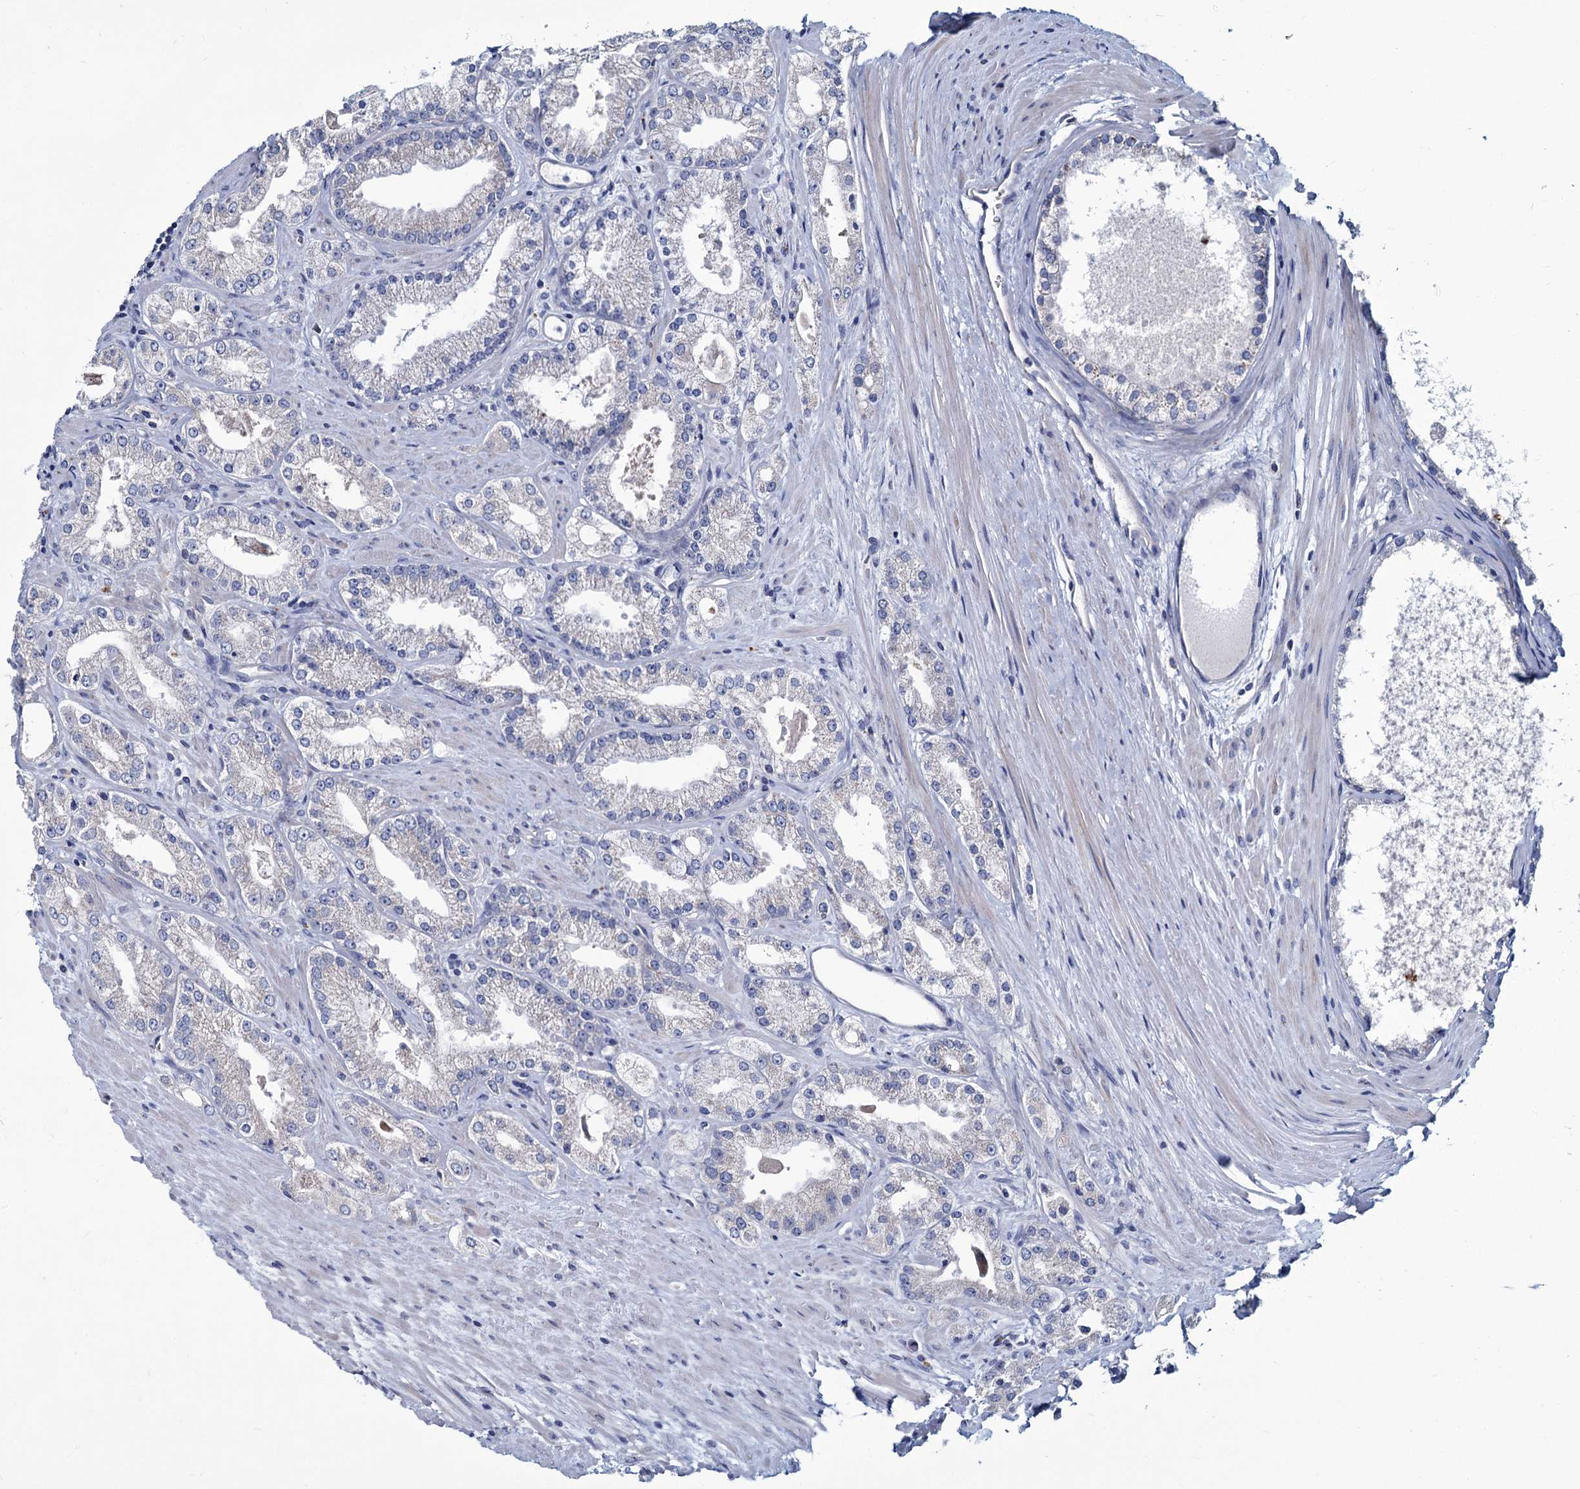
{"staining": {"intensity": "negative", "quantity": "none", "location": "none"}, "tissue": "prostate cancer", "cell_type": "Tumor cells", "image_type": "cancer", "snomed": [{"axis": "morphology", "description": "Adenocarcinoma, Low grade"}, {"axis": "topography", "description": "Prostate"}], "caption": "Prostate cancer (low-grade adenocarcinoma) stained for a protein using immunohistochemistry exhibits no staining tumor cells.", "gene": "AGBL4", "patient": {"sex": "male", "age": 69}}